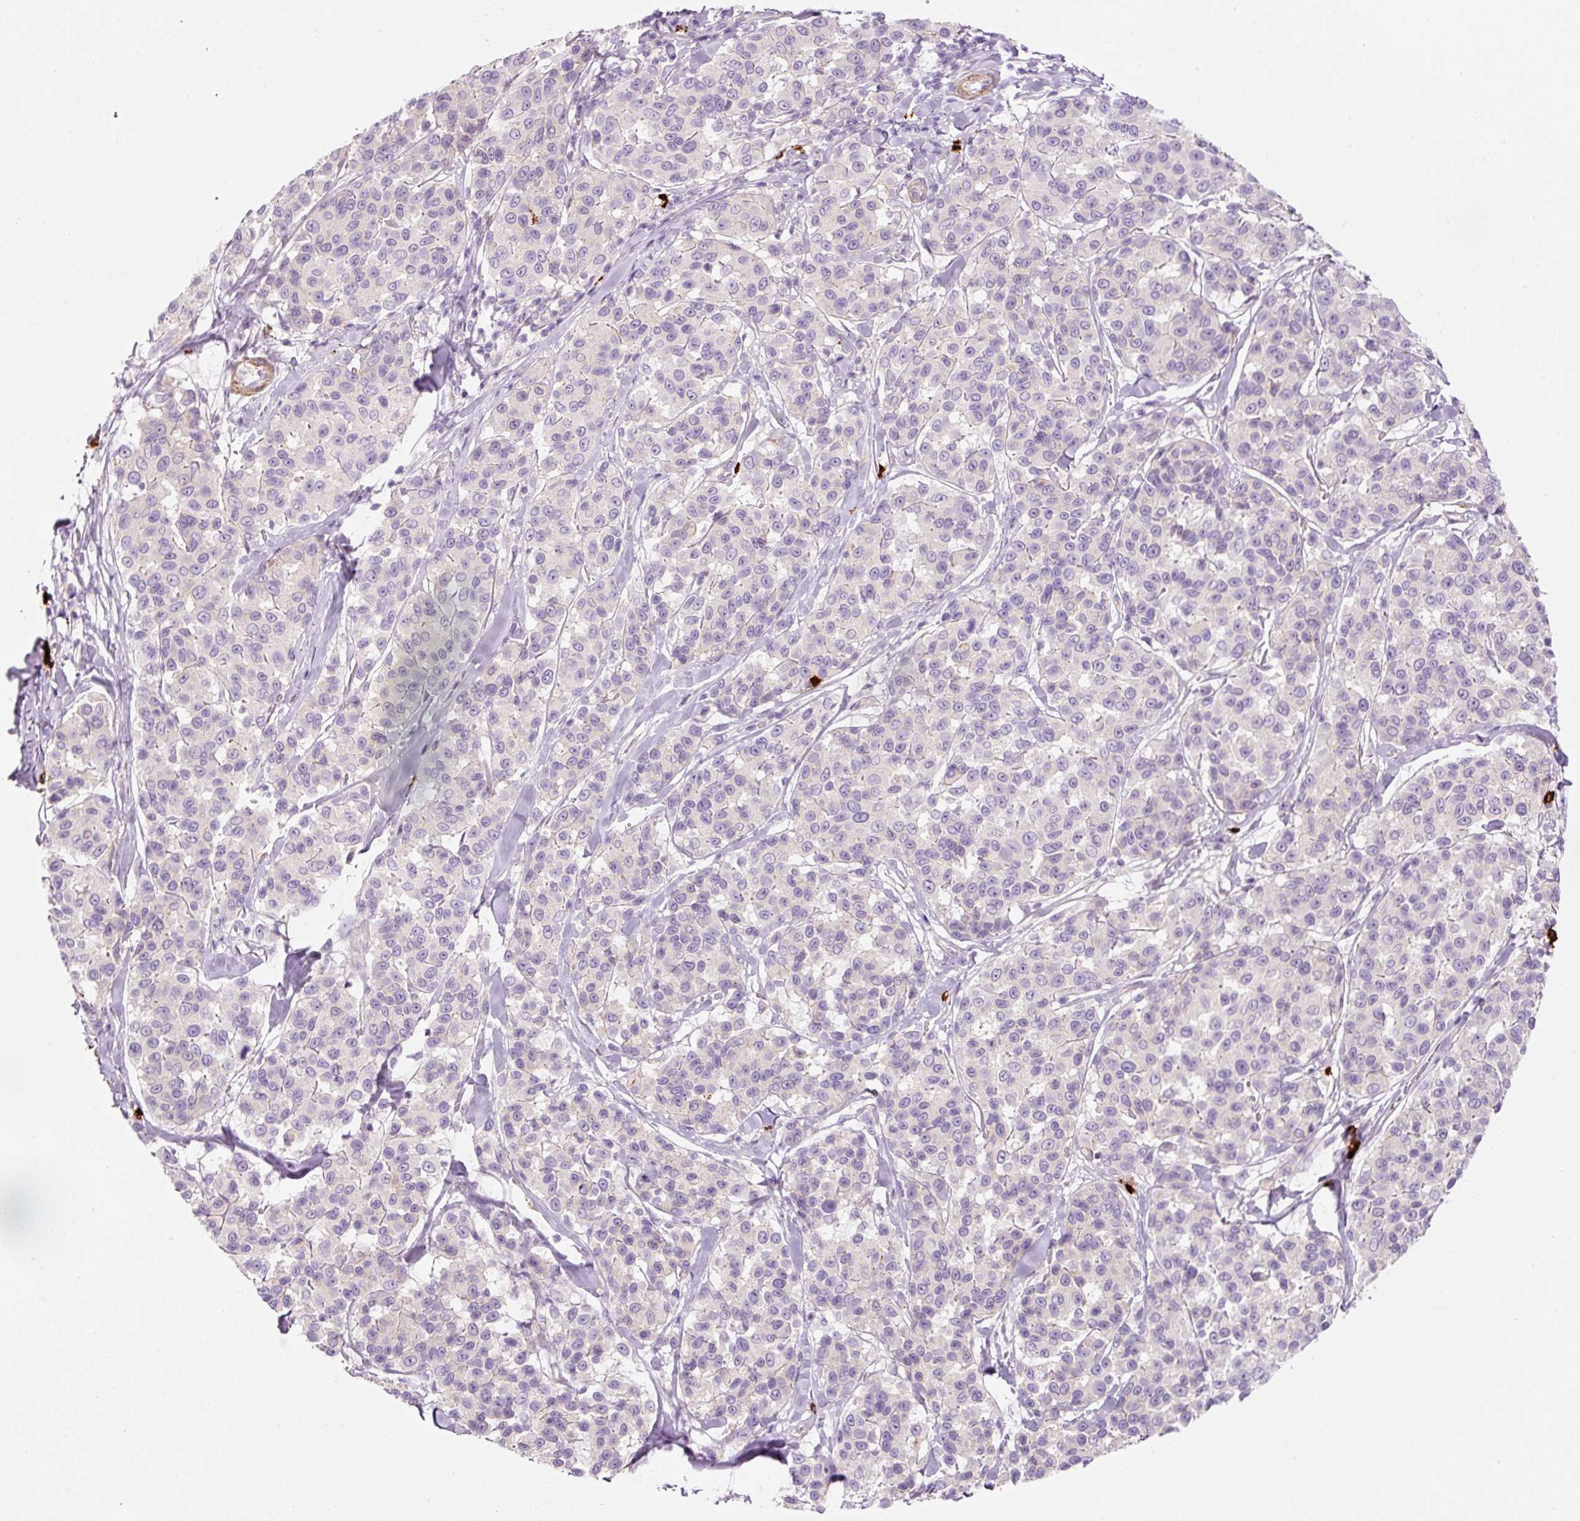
{"staining": {"intensity": "negative", "quantity": "none", "location": "none"}, "tissue": "melanoma", "cell_type": "Tumor cells", "image_type": "cancer", "snomed": [{"axis": "morphology", "description": "Malignant melanoma, NOS"}, {"axis": "topography", "description": "Skin"}], "caption": "Tumor cells show no significant expression in malignant melanoma.", "gene": "MAP3K3", "patient": {"sex": "female", "age": 66}}